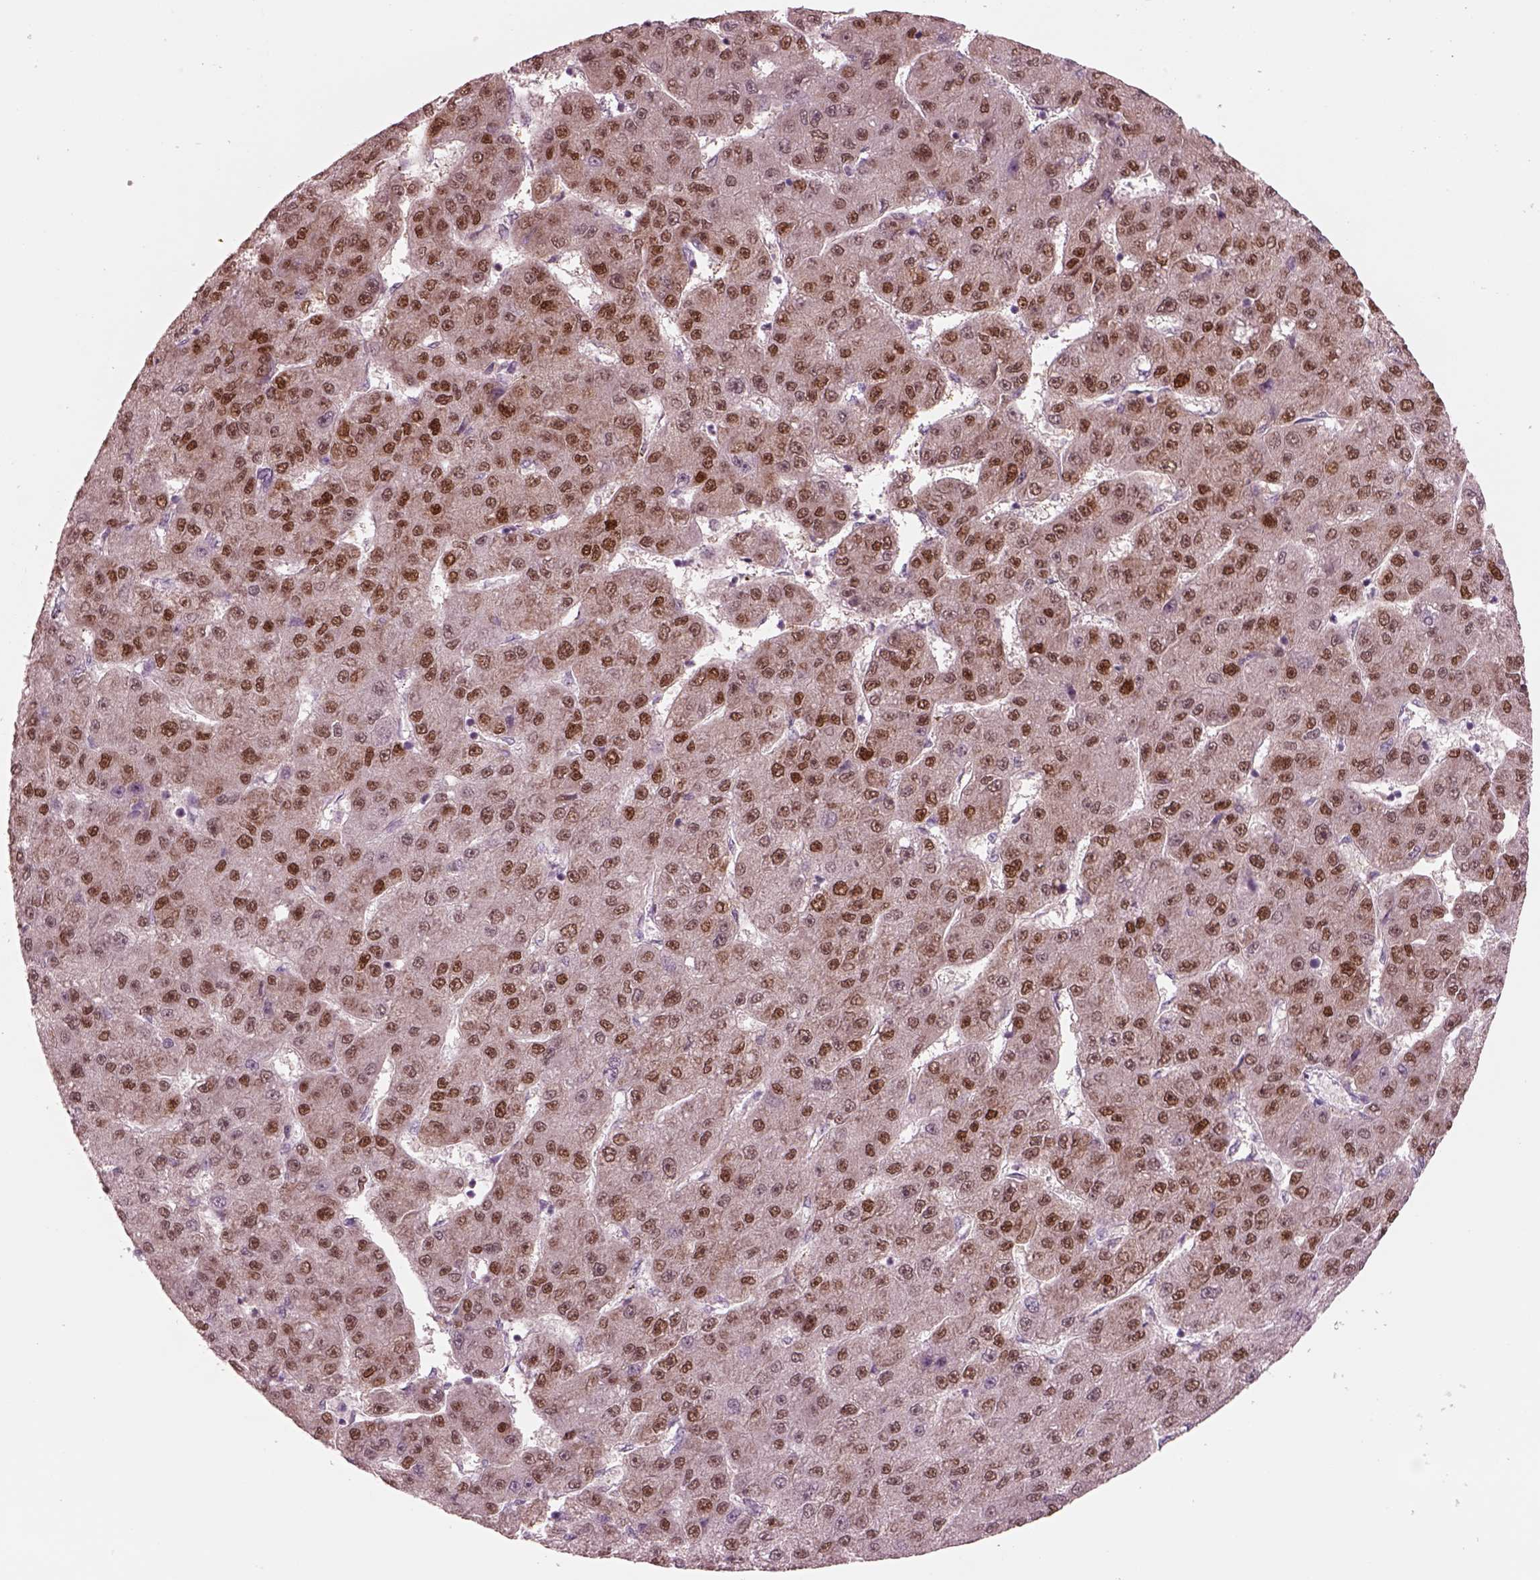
{"staining": {"intensity": "moderate", "quantity": ">75%", "location": "nuclear"}, "tissue": "liver cancer", "cell_type": "Tumor cells", "image_type": "cancer", "snomed": [{"axis": "morphology", "description": "Carcinoma, Hepatocellular, NOS"}, {"axis": "topography", "description": "Liver"}], "caption": "Immunohistochemical staining of human hepatocellular carcinoma (liver) reveals medium levels of moderate nuclear protein staining in approximately >75% of tumor cells.", "gene": "SOX9", "patient": {"sex": "male", "age": 67}}